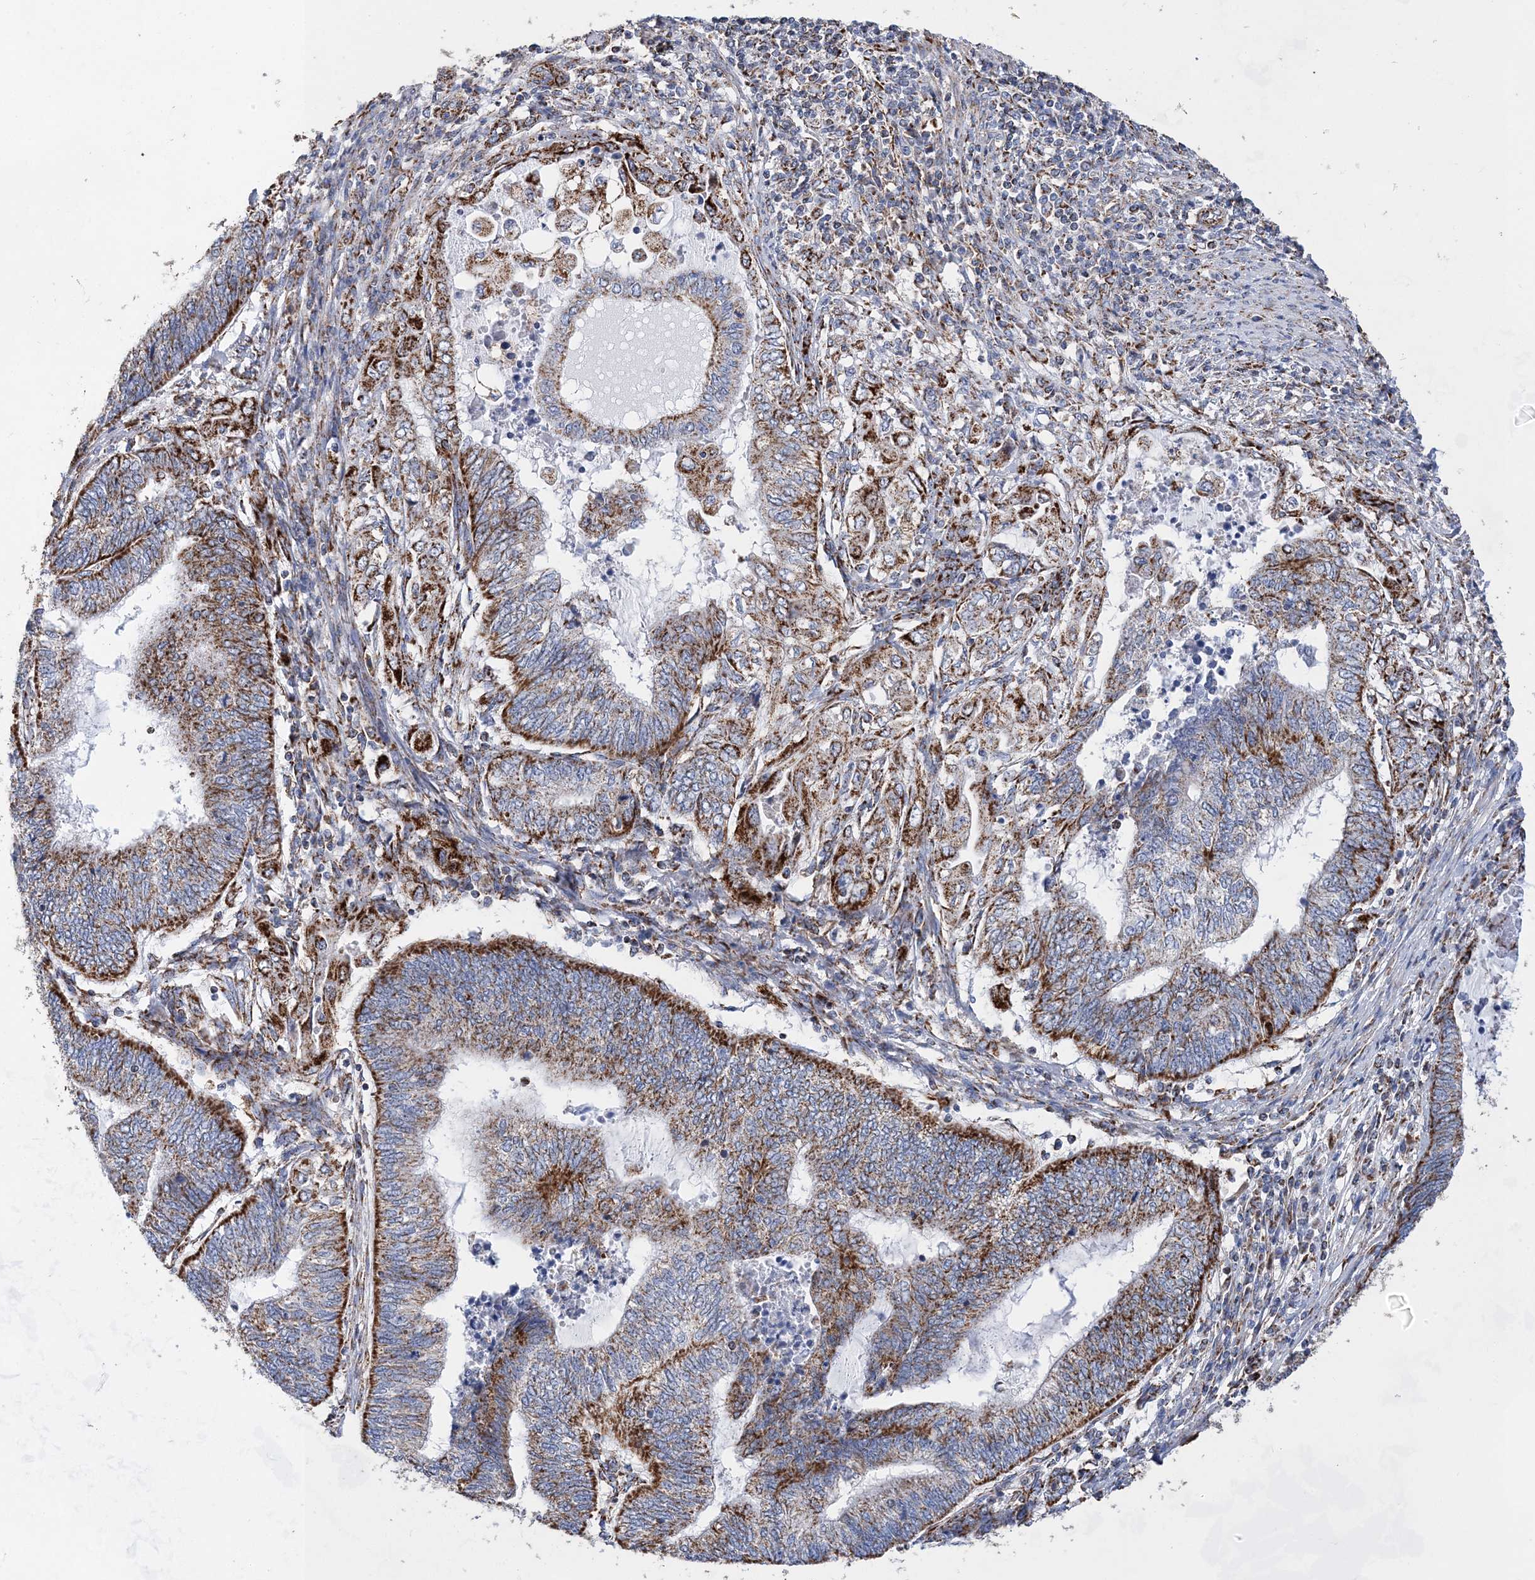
{"staining": {"intensity": "strong", "quantity": "25%-75%", "location": "cytoplasmic/membranous"}, "tissue": "endometrial cancer", "cell_type": "Tumor cells", "image_type": "cancer", "snomed": [{"axis": "morphology", "description": "Adenocarcinoma, NOS"}, {"axis": "topography", "description": "Uterus"}, {"axis": "topography", "description": "Endometrium"}], "caption": "Protein analysis of endometrial cancer tissue demonstrates strong cytoplasmic/membranous staining in about 25%-75% of tumor cells.", "gene": "ACOT9", "patient": {"sex": "female", "age": 70}}